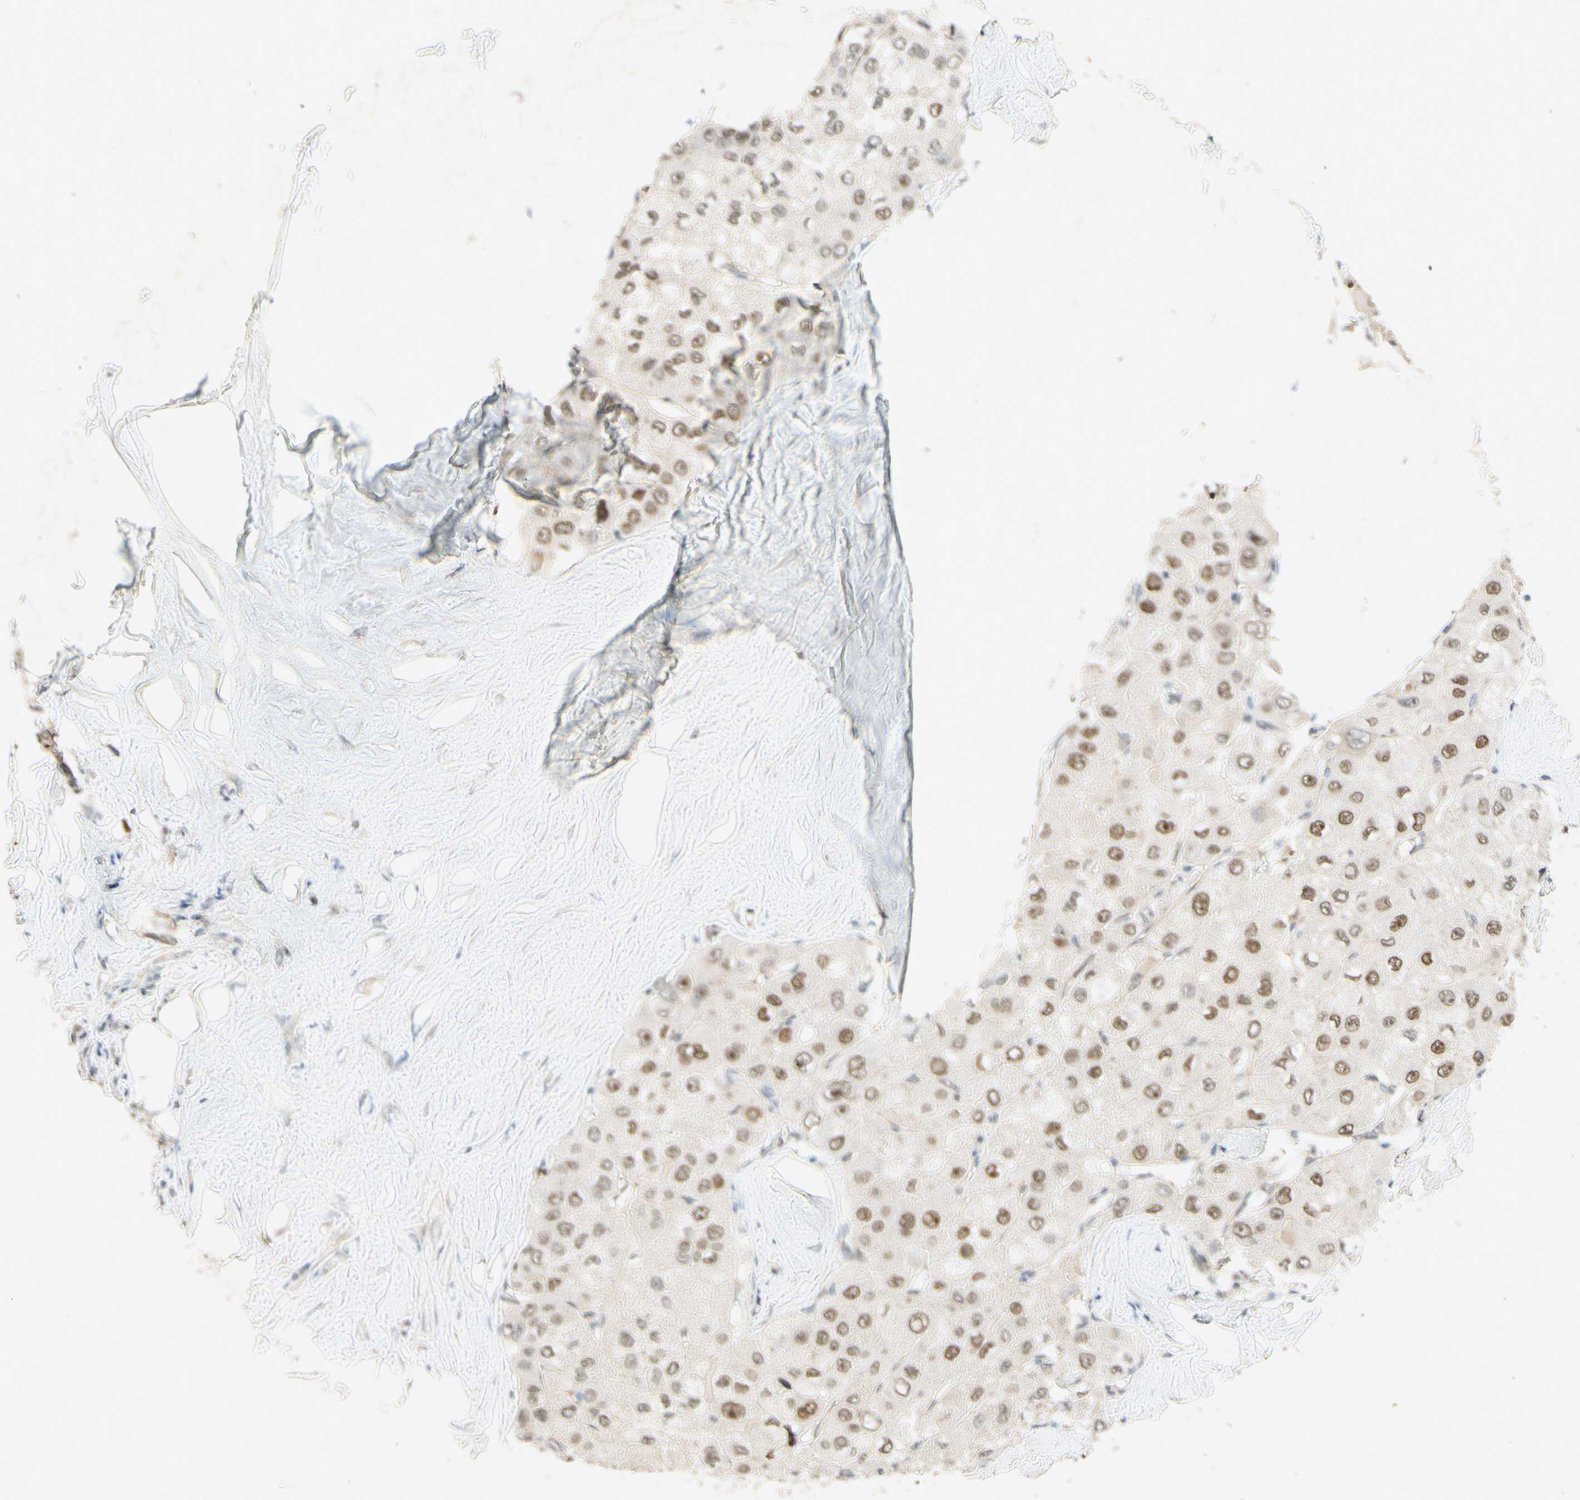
{"staining": {"intensity": "moderate", "quantity": ">75%", "location": "nuclear"}, "tissue": "liver cancer", "cell_type": "Tumor cells", "image_type": "cancer", "snomed": [{"axis": "morphology", "description": "Carcinoma, Hepatocellular, NOS"}, {"axis": "topography", "description": "Liver"}], "caption": "Immunohistochemistry (IHC) image of hepatocellular carcinoma (liver) stained for a protein (brown), which exhibits medium levels of moderate nuclear positivity in about >75% of tumor cells.", "gene": "POLB", "patient": {"sex": "male", "age": 80}}